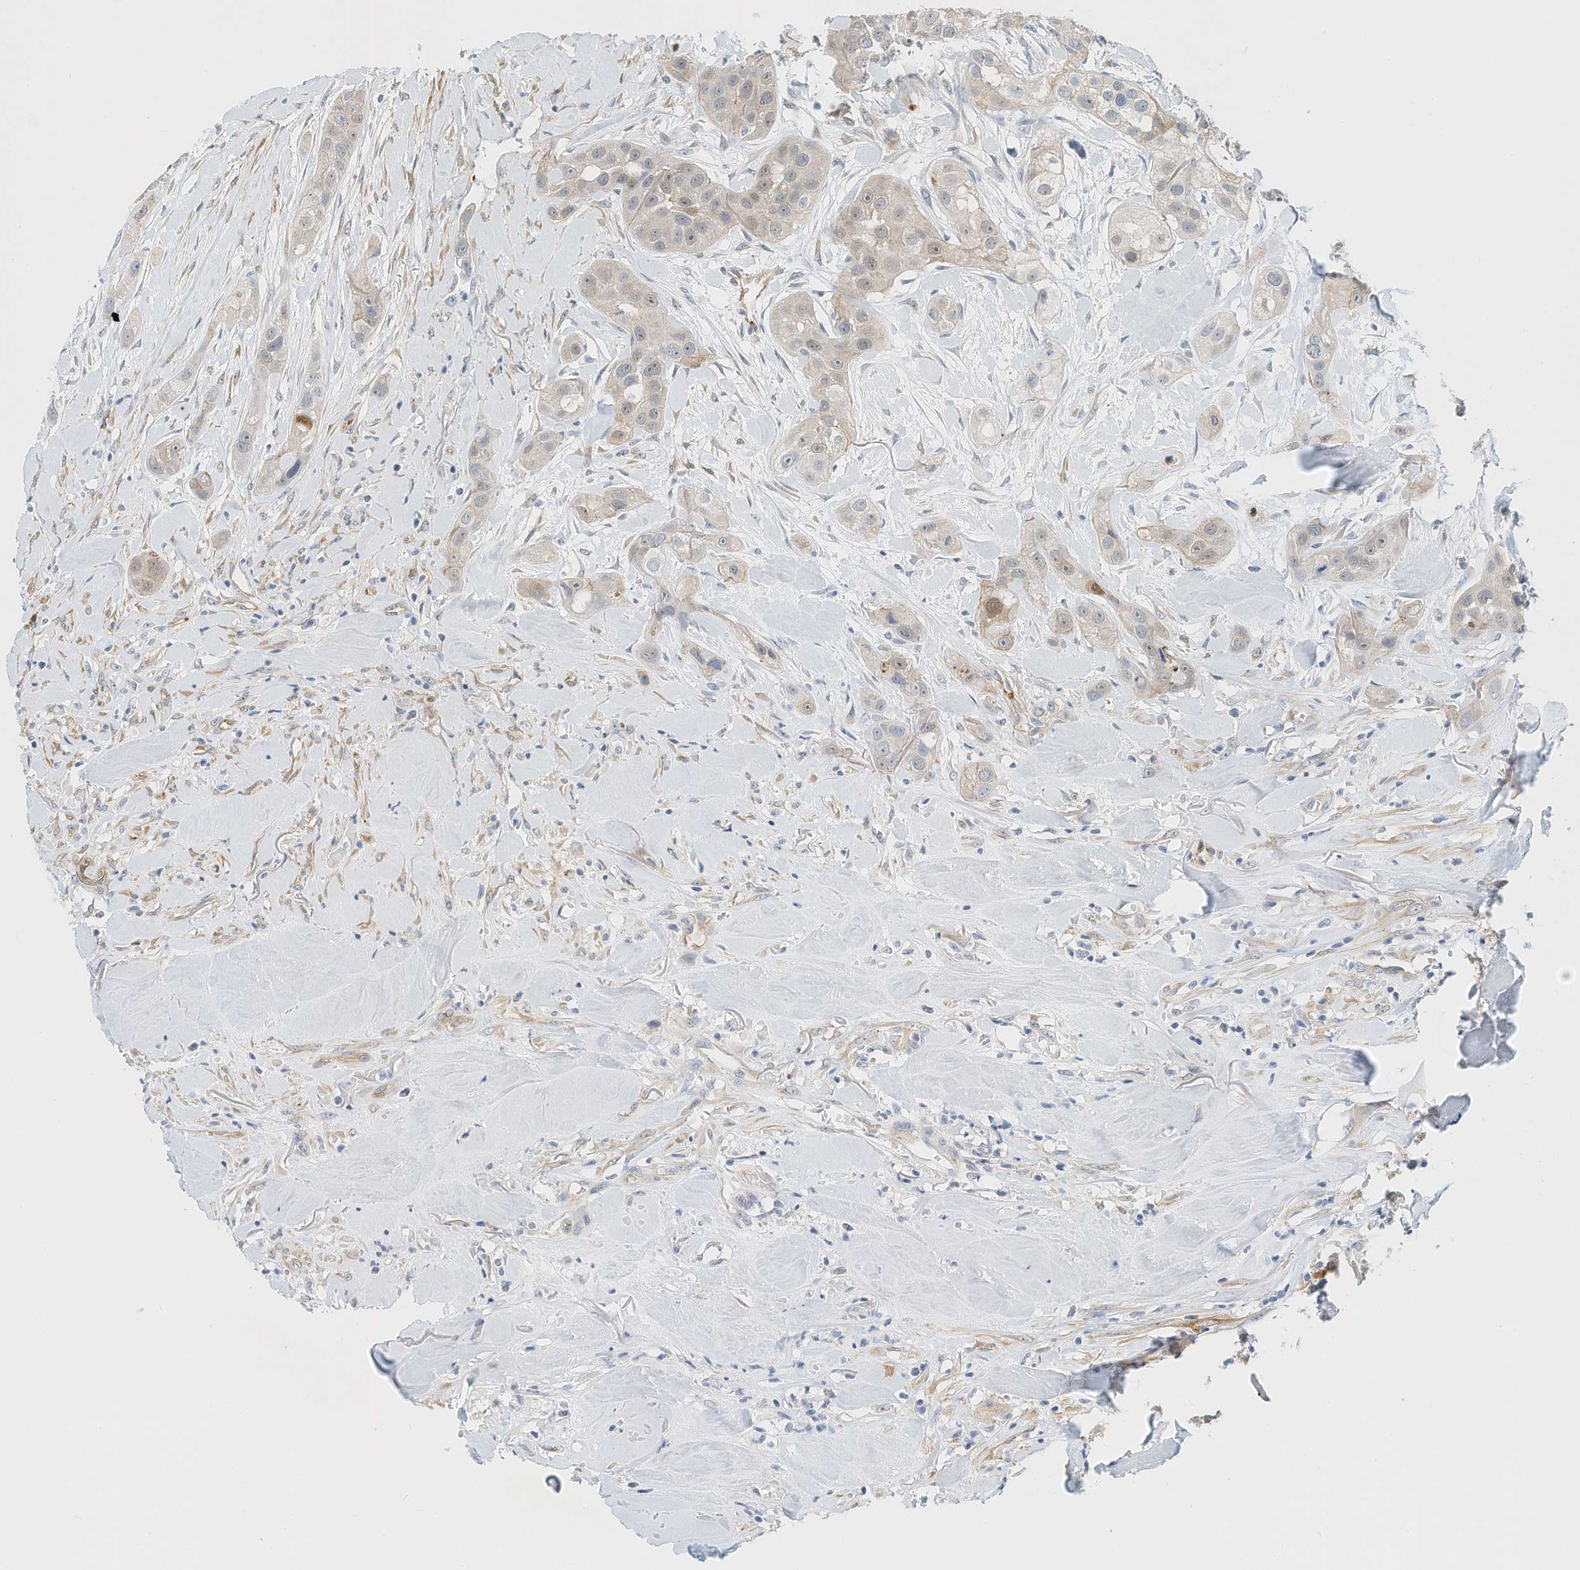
{"staining": {"intensity": "moderate", "quantity": "<25%", "location": "nuclear"}, "tissue": "head and neck cancer", "cell_type": "Tumor cells", "image_type": "cancer", "snomed": [{"axis": "morphology", "description": "Normal tissue, NOS"}, {"axis": "morphology", "description": "Squamous cell carcinoma, NOS"}, {"axis": "topography", "description": "Skeletal muscle"}, {"axis": "topography", "description": "Head-Neck"}], "caption": "IHC image of squamous cell carcinoma (head and neck) stained for a protein (brown), which reveals low levels of moderate nuclear staining in approximately <25% of tumor cells.", "gene": "ARHGAP28", "patient": {"sex": "male", "age": 51}}